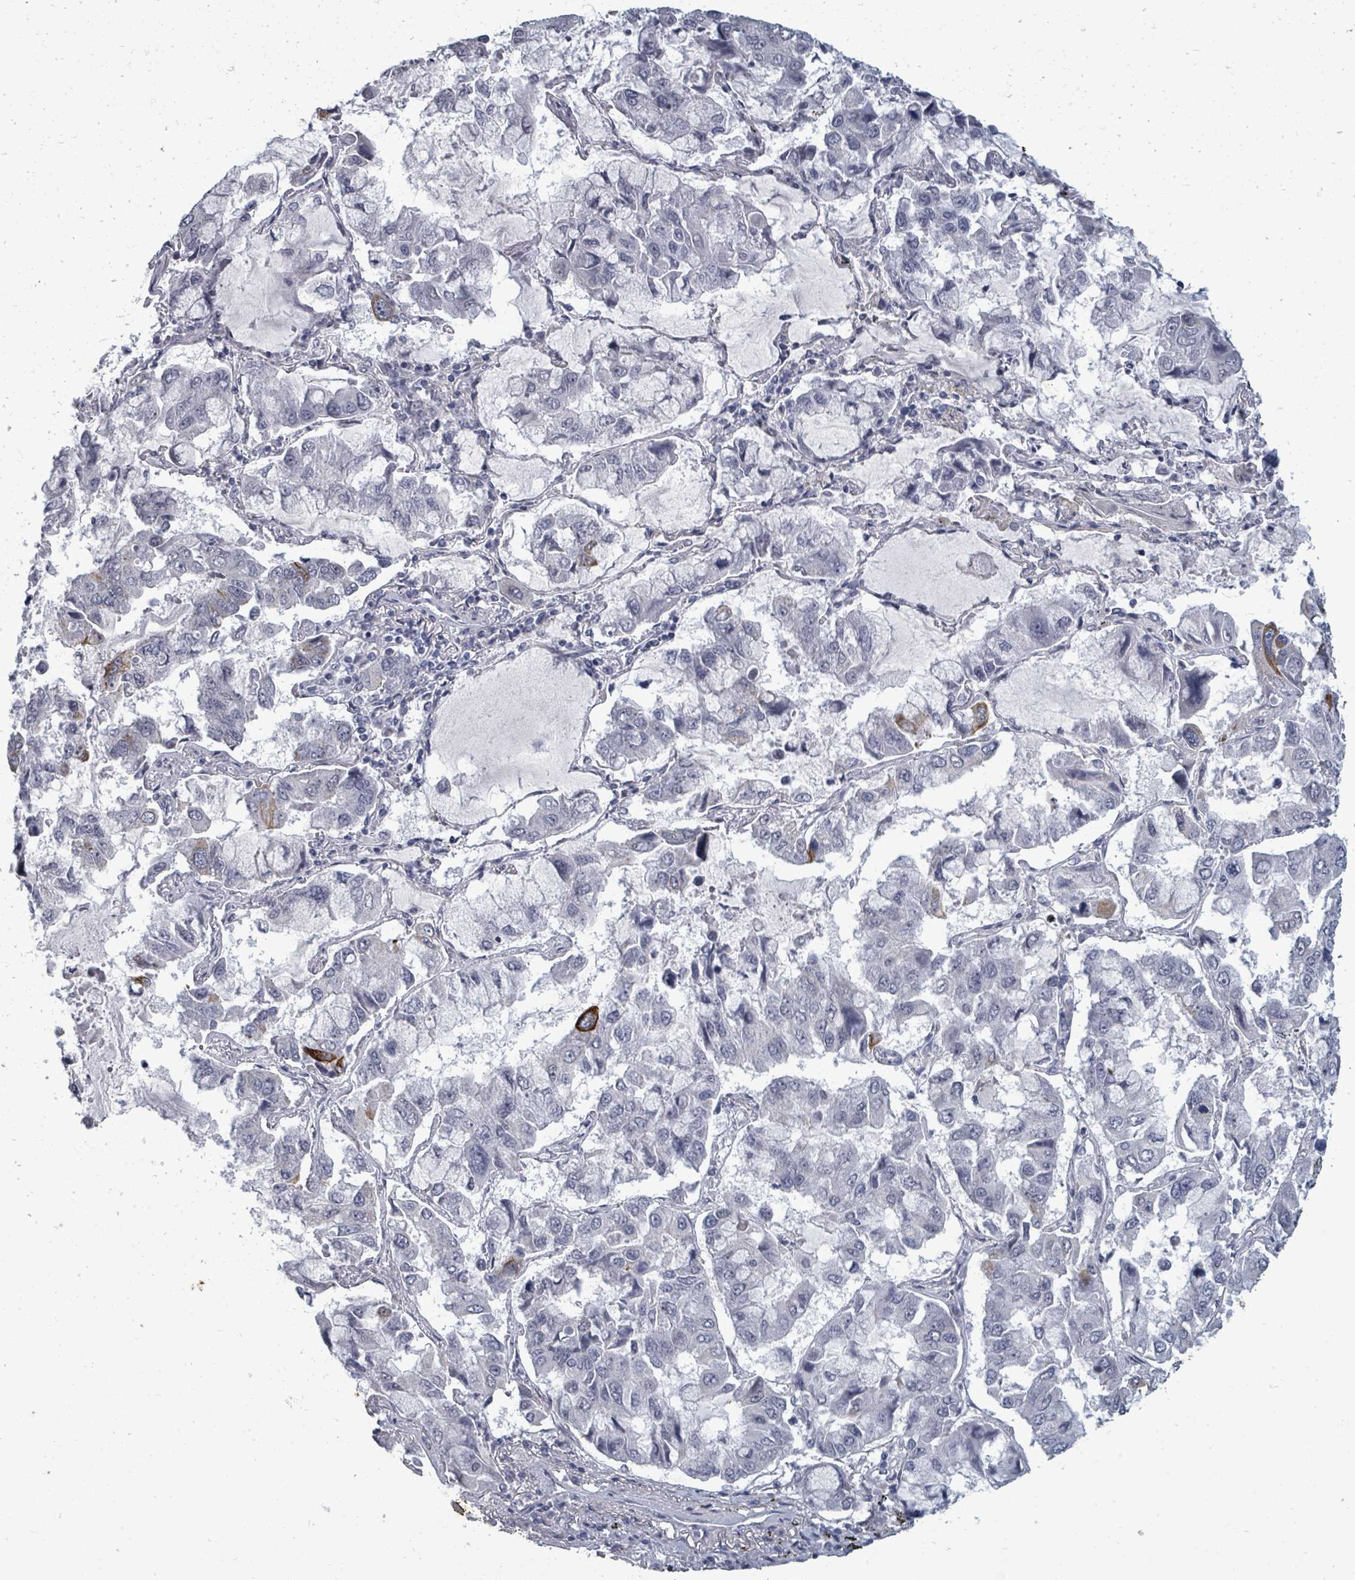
{"staining": {"intensity": "negative", "quantity": "none", "location": "none"}, "tissue": "lung cancer", "cell_type": "Tumor cells", "image_type": "cancer", "snomed": [{"axis": "morphology", "description": "Adenocarcinoma, NOS"}, {"axis": "topography", "description": "Lung"}], "caption": "An image of human lung cancer is negative for staining in tumor cells.", "gene": "PTPN20", "patient": {"sex": "male", "age": 64}}